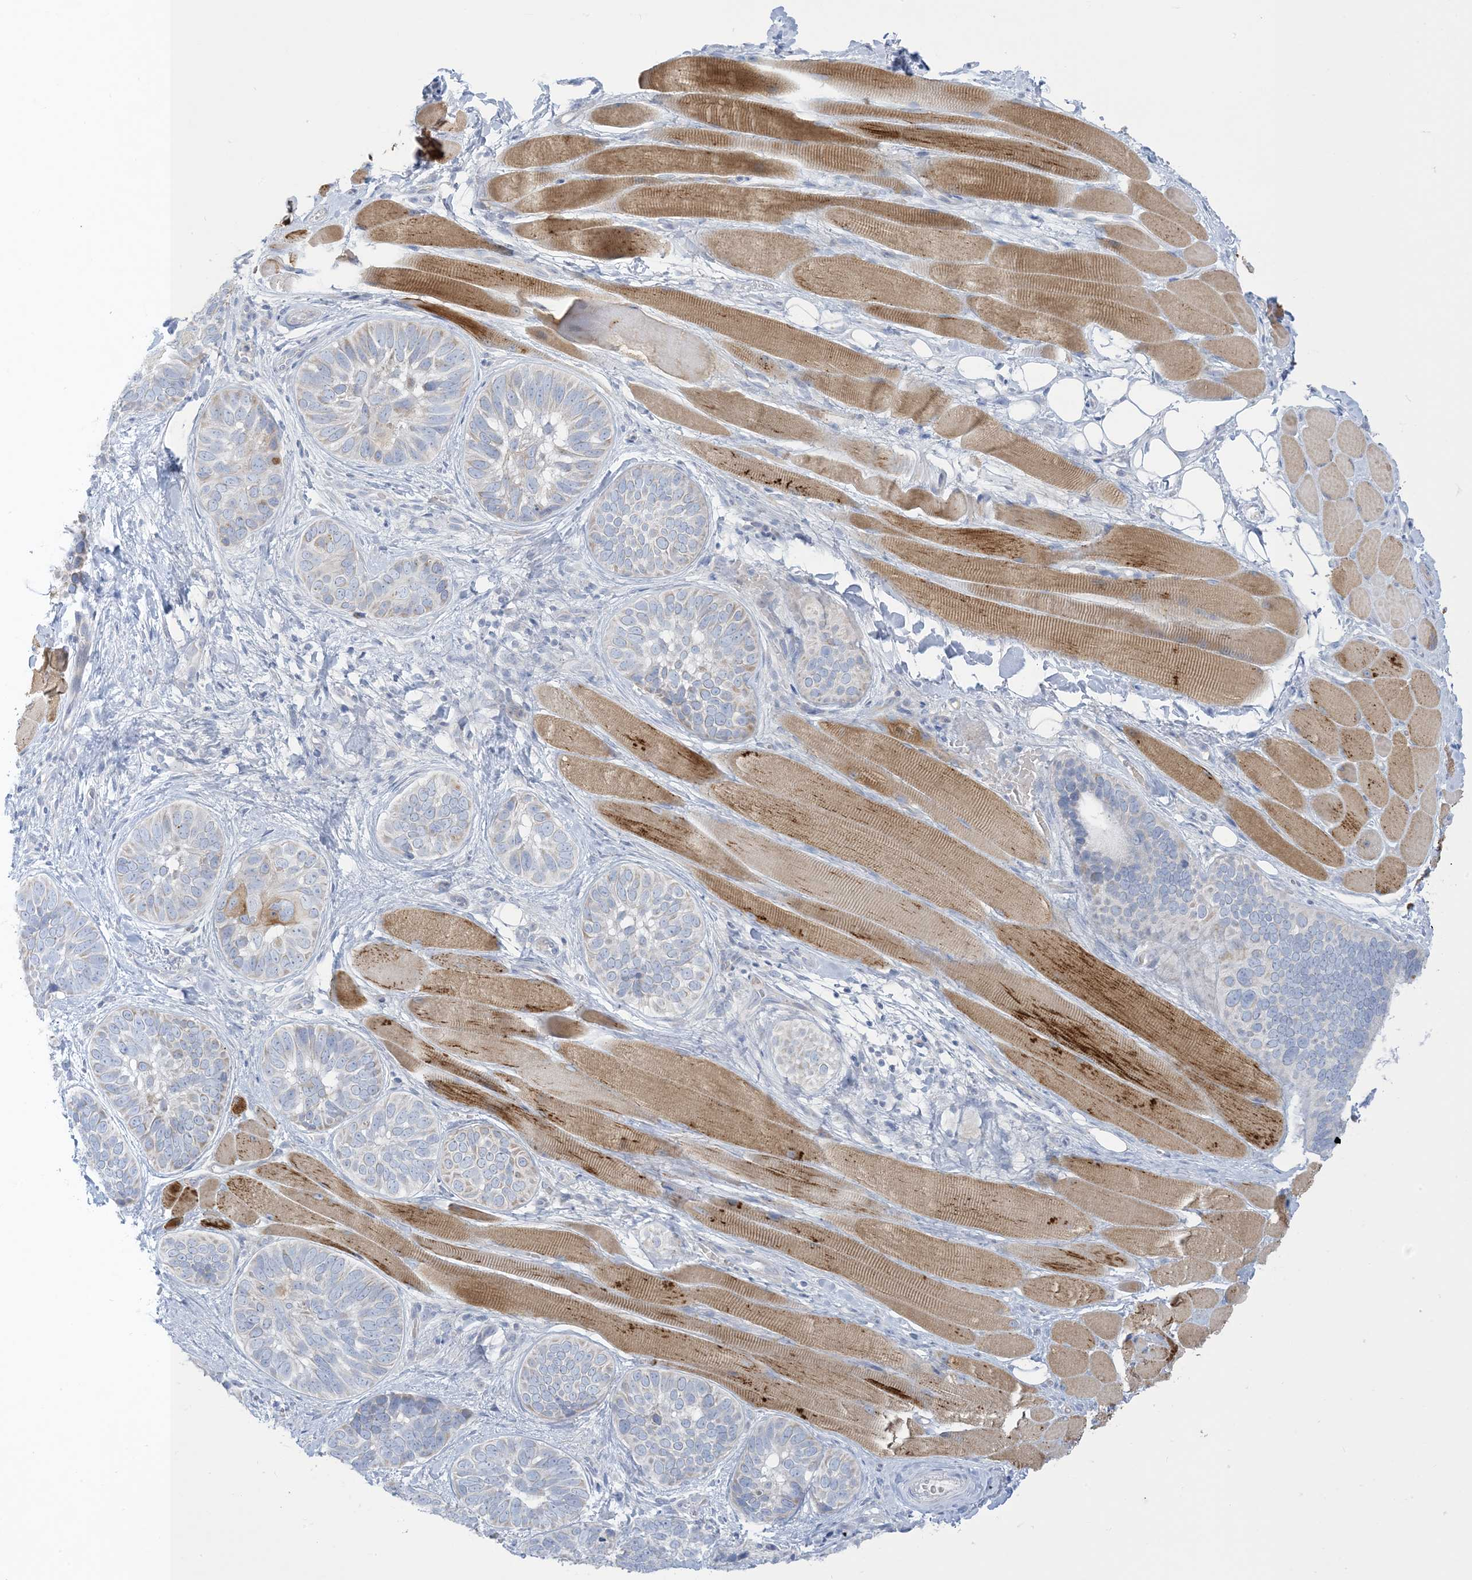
{"staining": {"intensity": "negative", "quantity": "none", "location": "none"}, "tissue": "skin cancer", "cell_type": "Tumor cells", "image_type": "cancer", "snomed": [{"axis": "morphology", "description": "Basal cell carcinoma"}, {"axis": "topography", "description": "Skin"}], "caption": "Immunohistochemistry (IHC) image of neoplastic tissue: human skin cancer (basal cell carcinoma) stained with DAB displays no significant protein staining in tumor cells. The staining is performed using DAB (3,3'-diaminobenzidine) brown chromogen with nuclei counter-stained in using hematoxylin.", "gene": "XIRP2", "patient": {"sex": "male", "age": 62}}